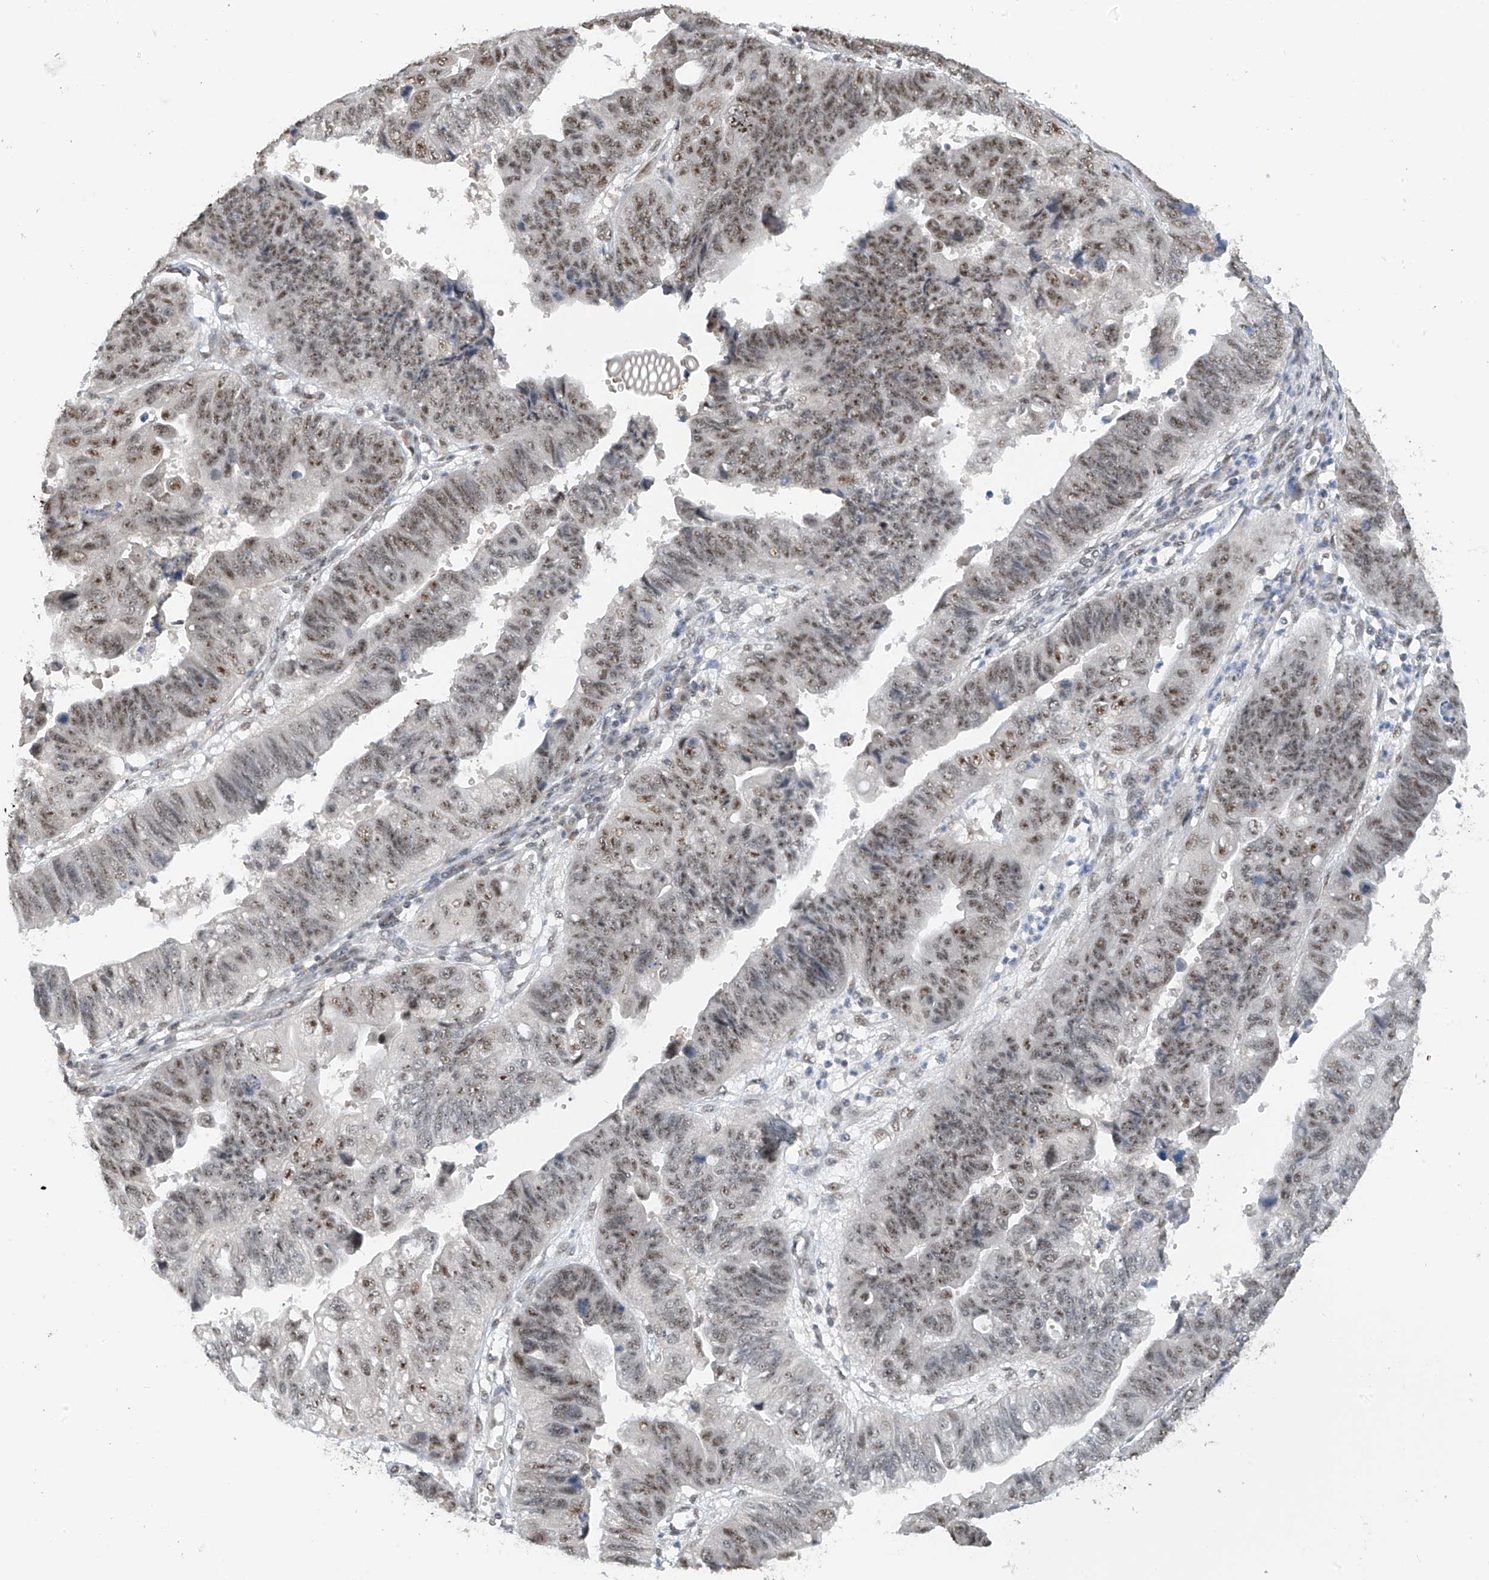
{"staining": {"intensity": "moderate", "quantity": ">75%", "location": "nuclear"}, "tissue": "stomach cancer", "cell_type": "Tumor cells", "image_type": "cancer", "snomed": [{"axis": "morphology", "description": "Adenocarcinoma, NOS"}, {"axis": "topography", "description": "Stomach"}], "caption": "Moderate nuclear expression is identified in about >75% of tumor cells in stomach cancer. The protein is shown in brown color, while the nuclei are stained blue.", "gene": "C1orf131", "patient": {"sex": "male", "age": 59}}